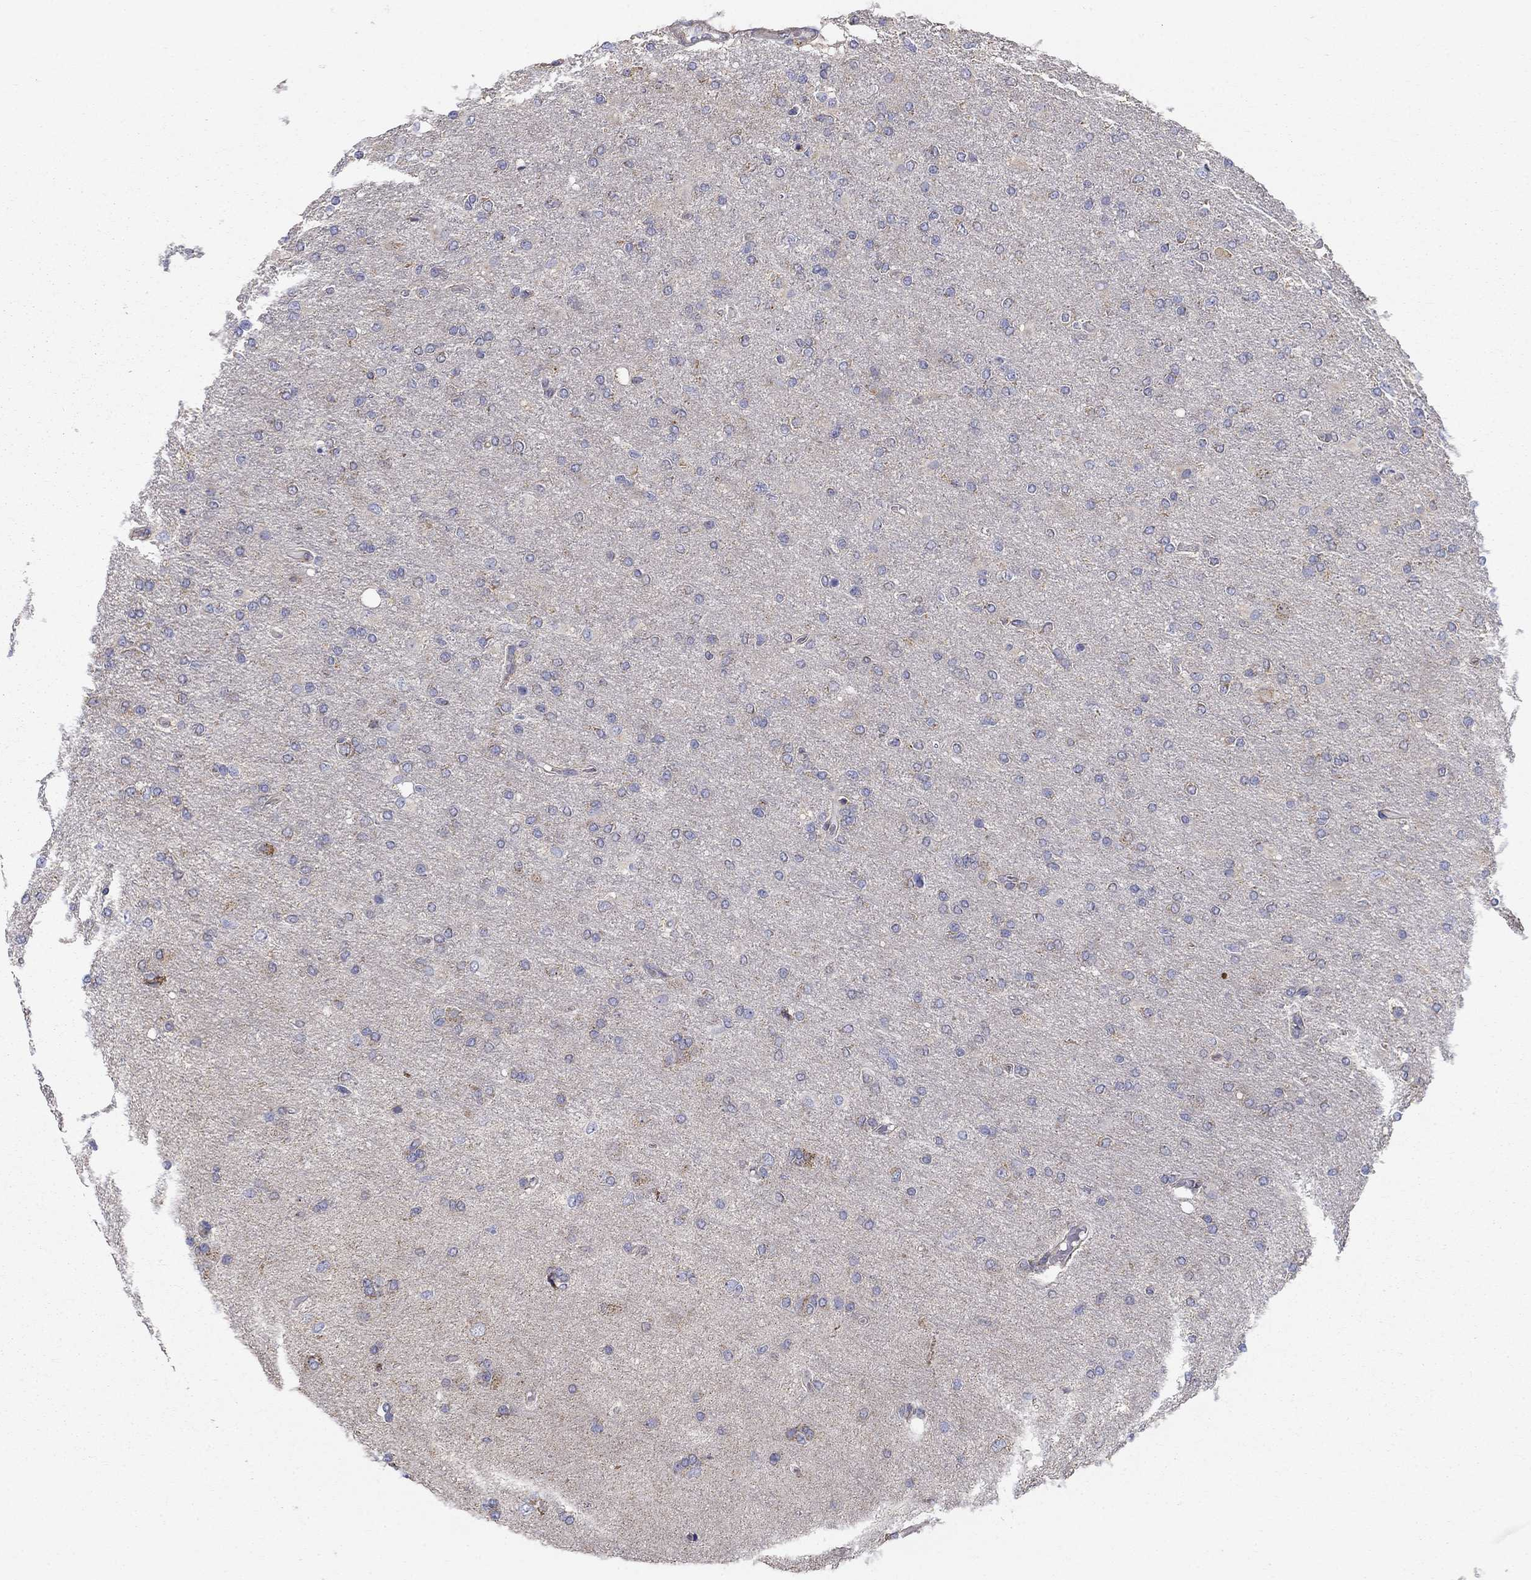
{"staining": {"intensity": "negative", "quantity": "none", "location": "none"}, "tissue": "glioma", "cell_type": "Tumor cells", "image_type": "cancer", "snomed": [{"axis": "morphology", "description": "Glioma, malignant, High grade"}, {"axis": "topography", "description": "Cerebral cortex"}], "caption": "Tumor cells are negative for brown protein staining in glioma.", "gene": "NME5", "patient": {"sex": "male", "age": 70}}